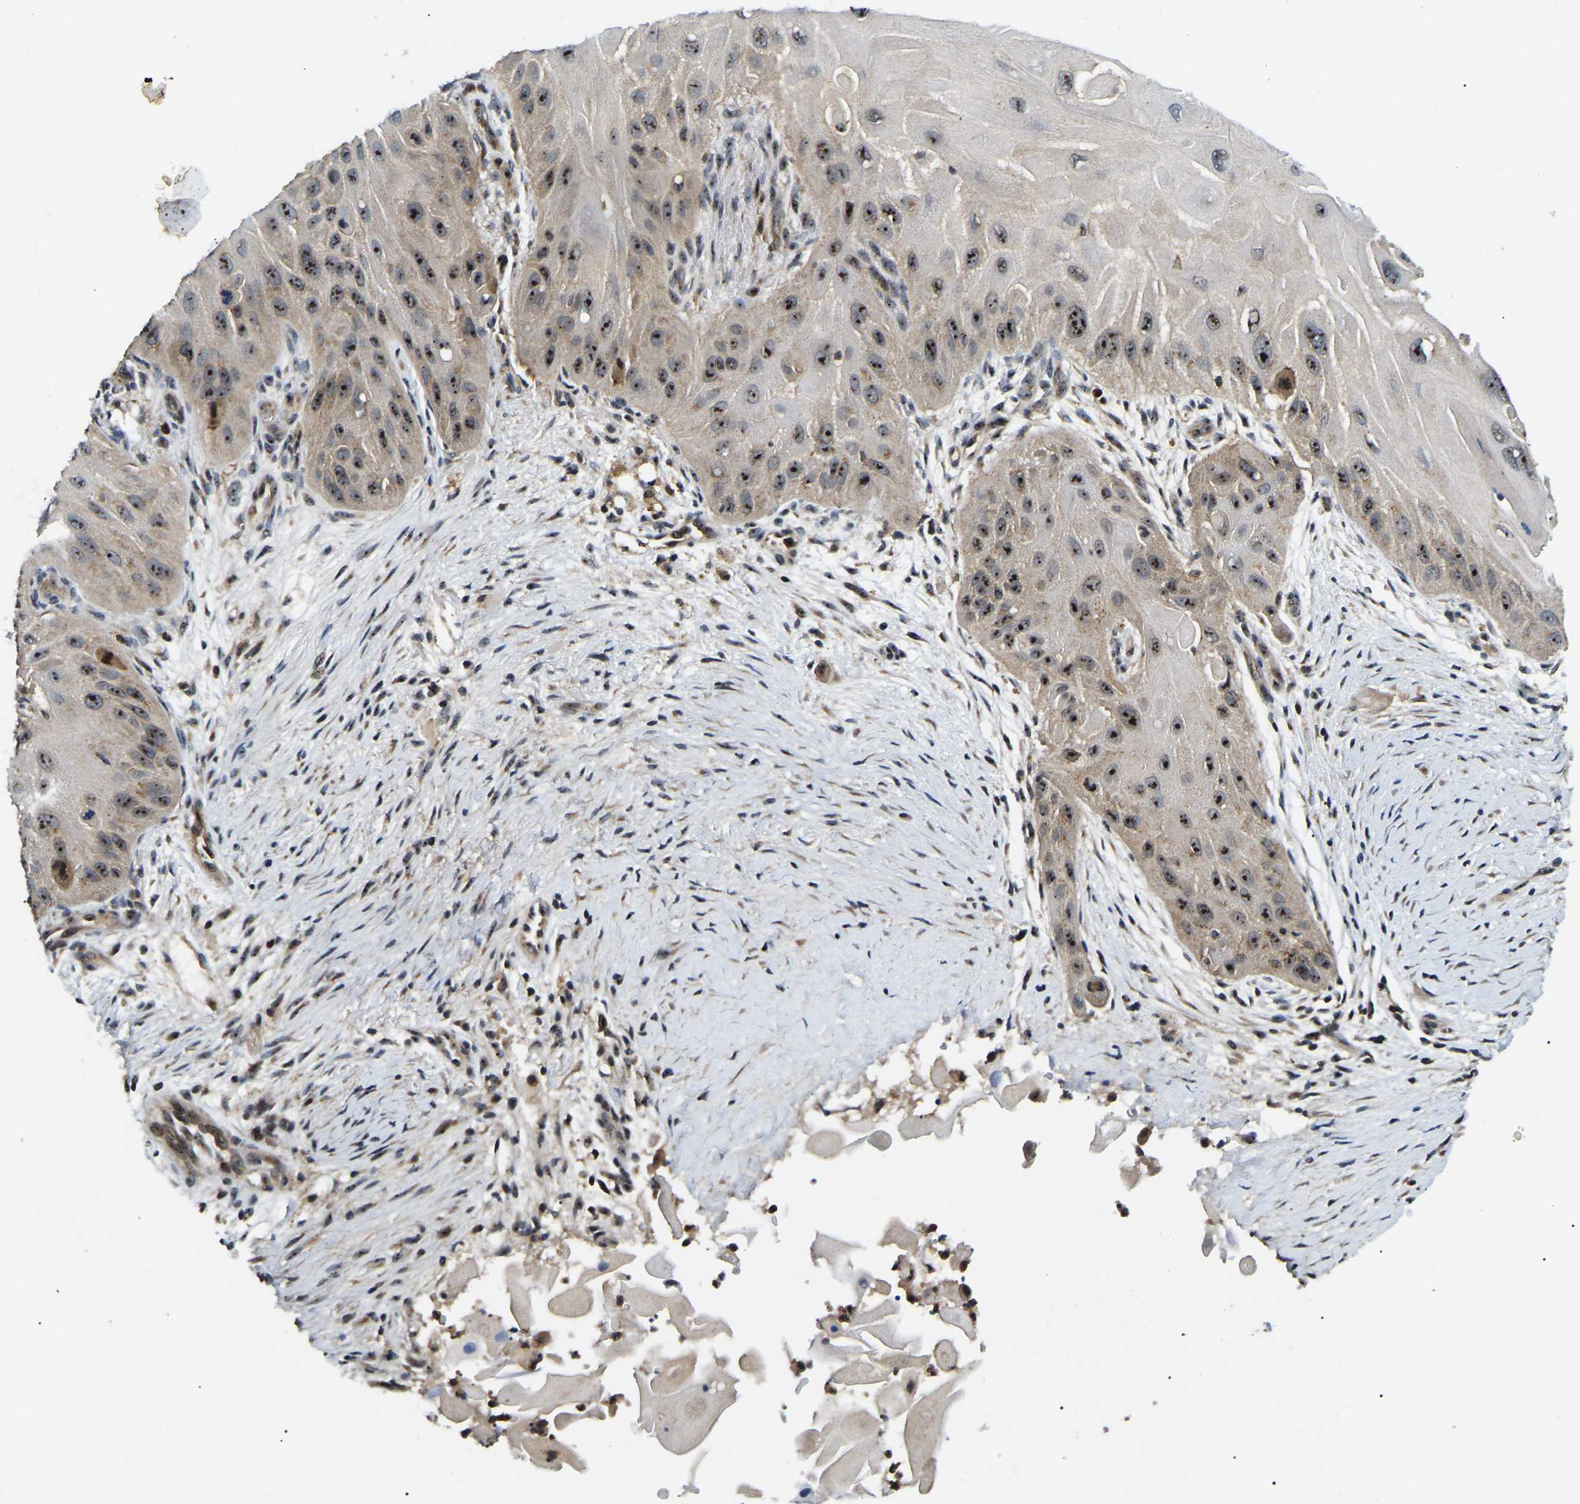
{"staining": {"intensity": "strong", "quantity": ">75%", "location": "nuclear"}, "tissue": "skin cancer", "cell_type": "Tumor cells", "image_type": "cancer", "snomed": [{"axis": "morphology", "description": "Squamous cell carcinoma, NOS"}, {"axis": "topography", "description": "Skin"}], "caption": "An IHC micrograph of neoplastic tissue is shown. Protein staining in brown highlights strong nuclear positivity in skin cancer (squamous cell carcinoma) within tumor cells. (DAB = brown stain, brightfield microscopy at high magnification).", "gene": "RBM28", "patient": {"sex": "female", "age": 77}}